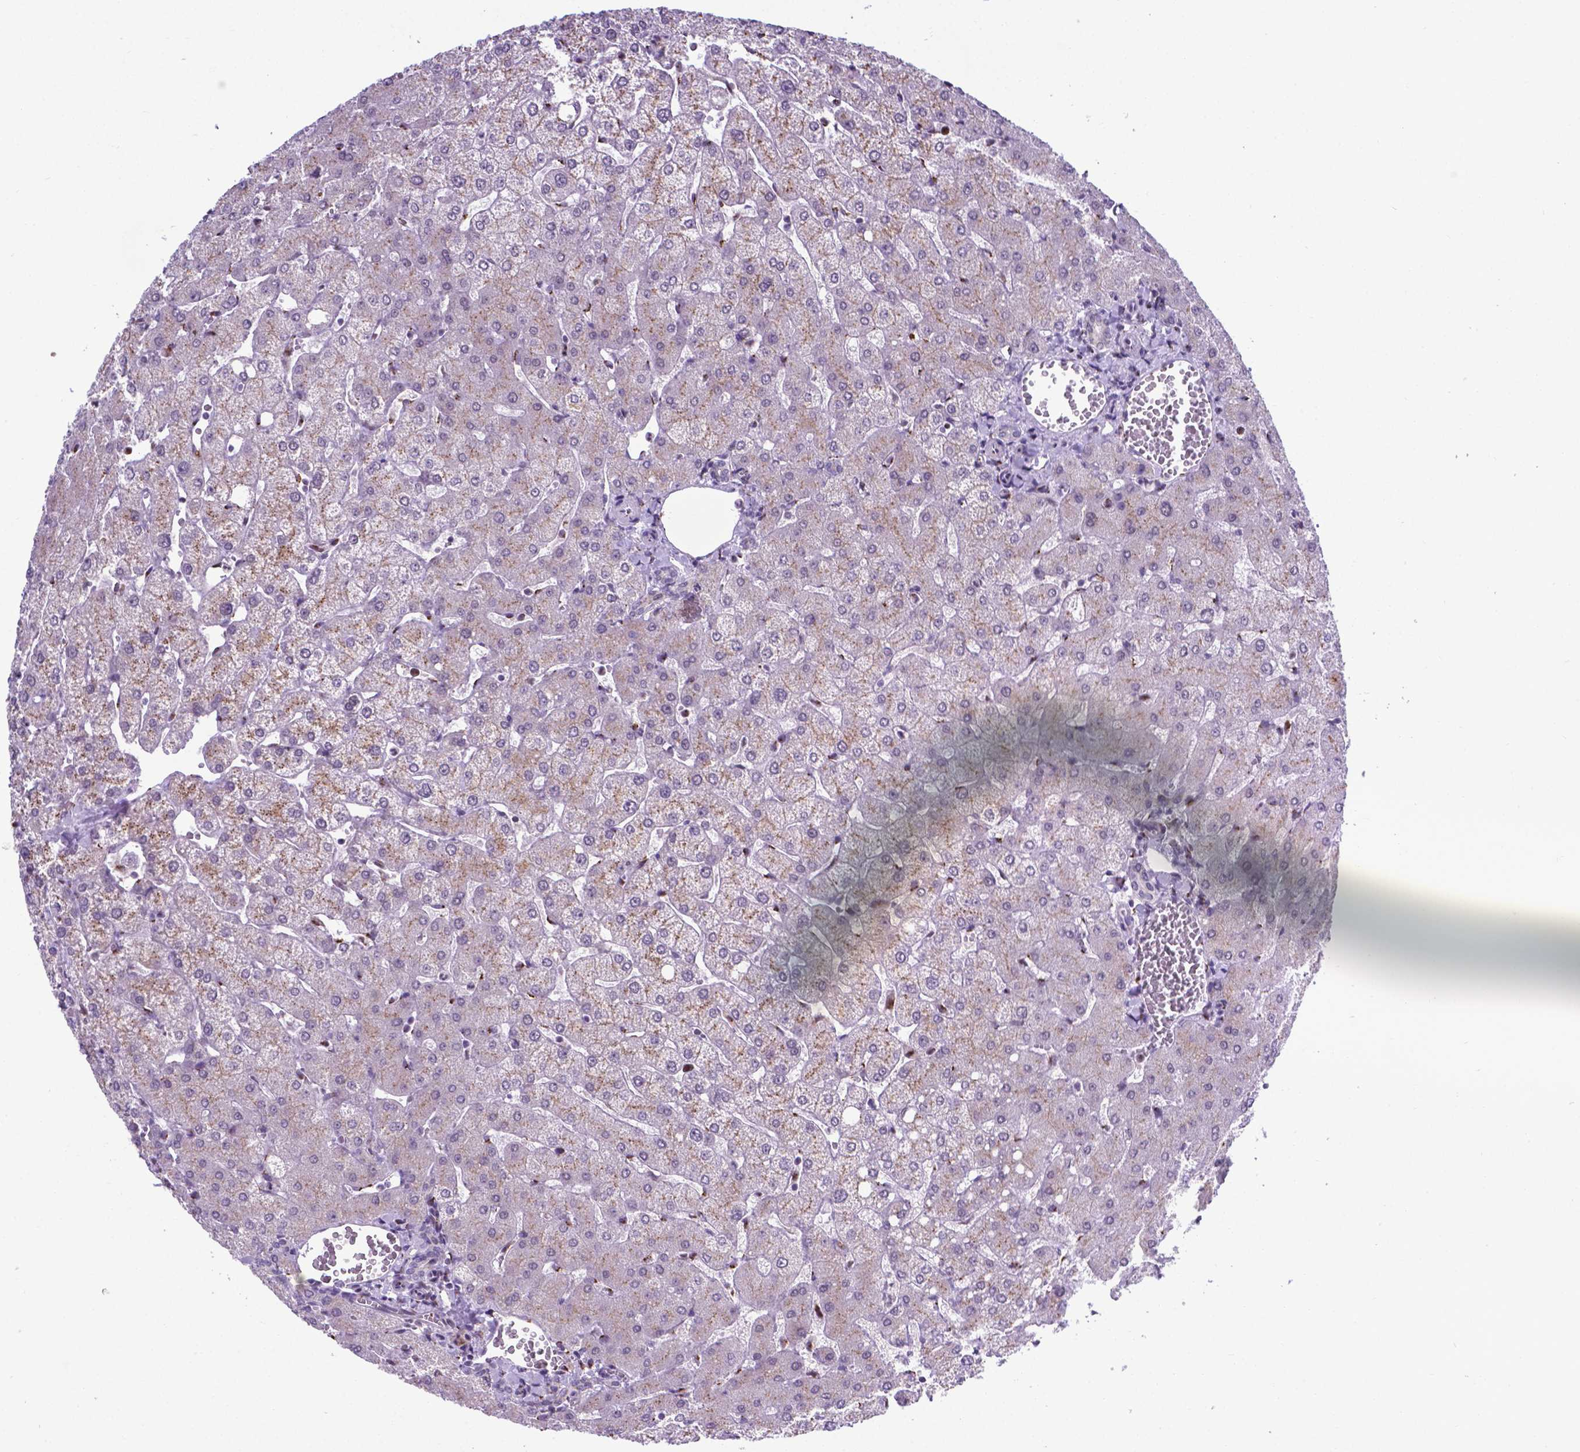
{"staining": {"intensity": "negative", "quantity": "none", "location": "none"}, "tissue": "liver", "cell_type": "Cholangiocytes", "image_type": "normal", "snomed": [{"axis": "morphology", "description": "Normal tissue, NOS"}, {"axis": "topography", "description": "Liver"}], "caption": "A high-resolution micrograph shows immunohistochemistry staining of benign liver, which displays no significant staining in cholangiocytes. The staining was performed using DAB (3,3'-diaminobenzidine) to visualize the protein expression in brown, while the nuclei were stained in blue with hematoxylin (Magnification: 20x).", "gene": "MRPL10", "patient": {"sex": "female", "age": 54}}